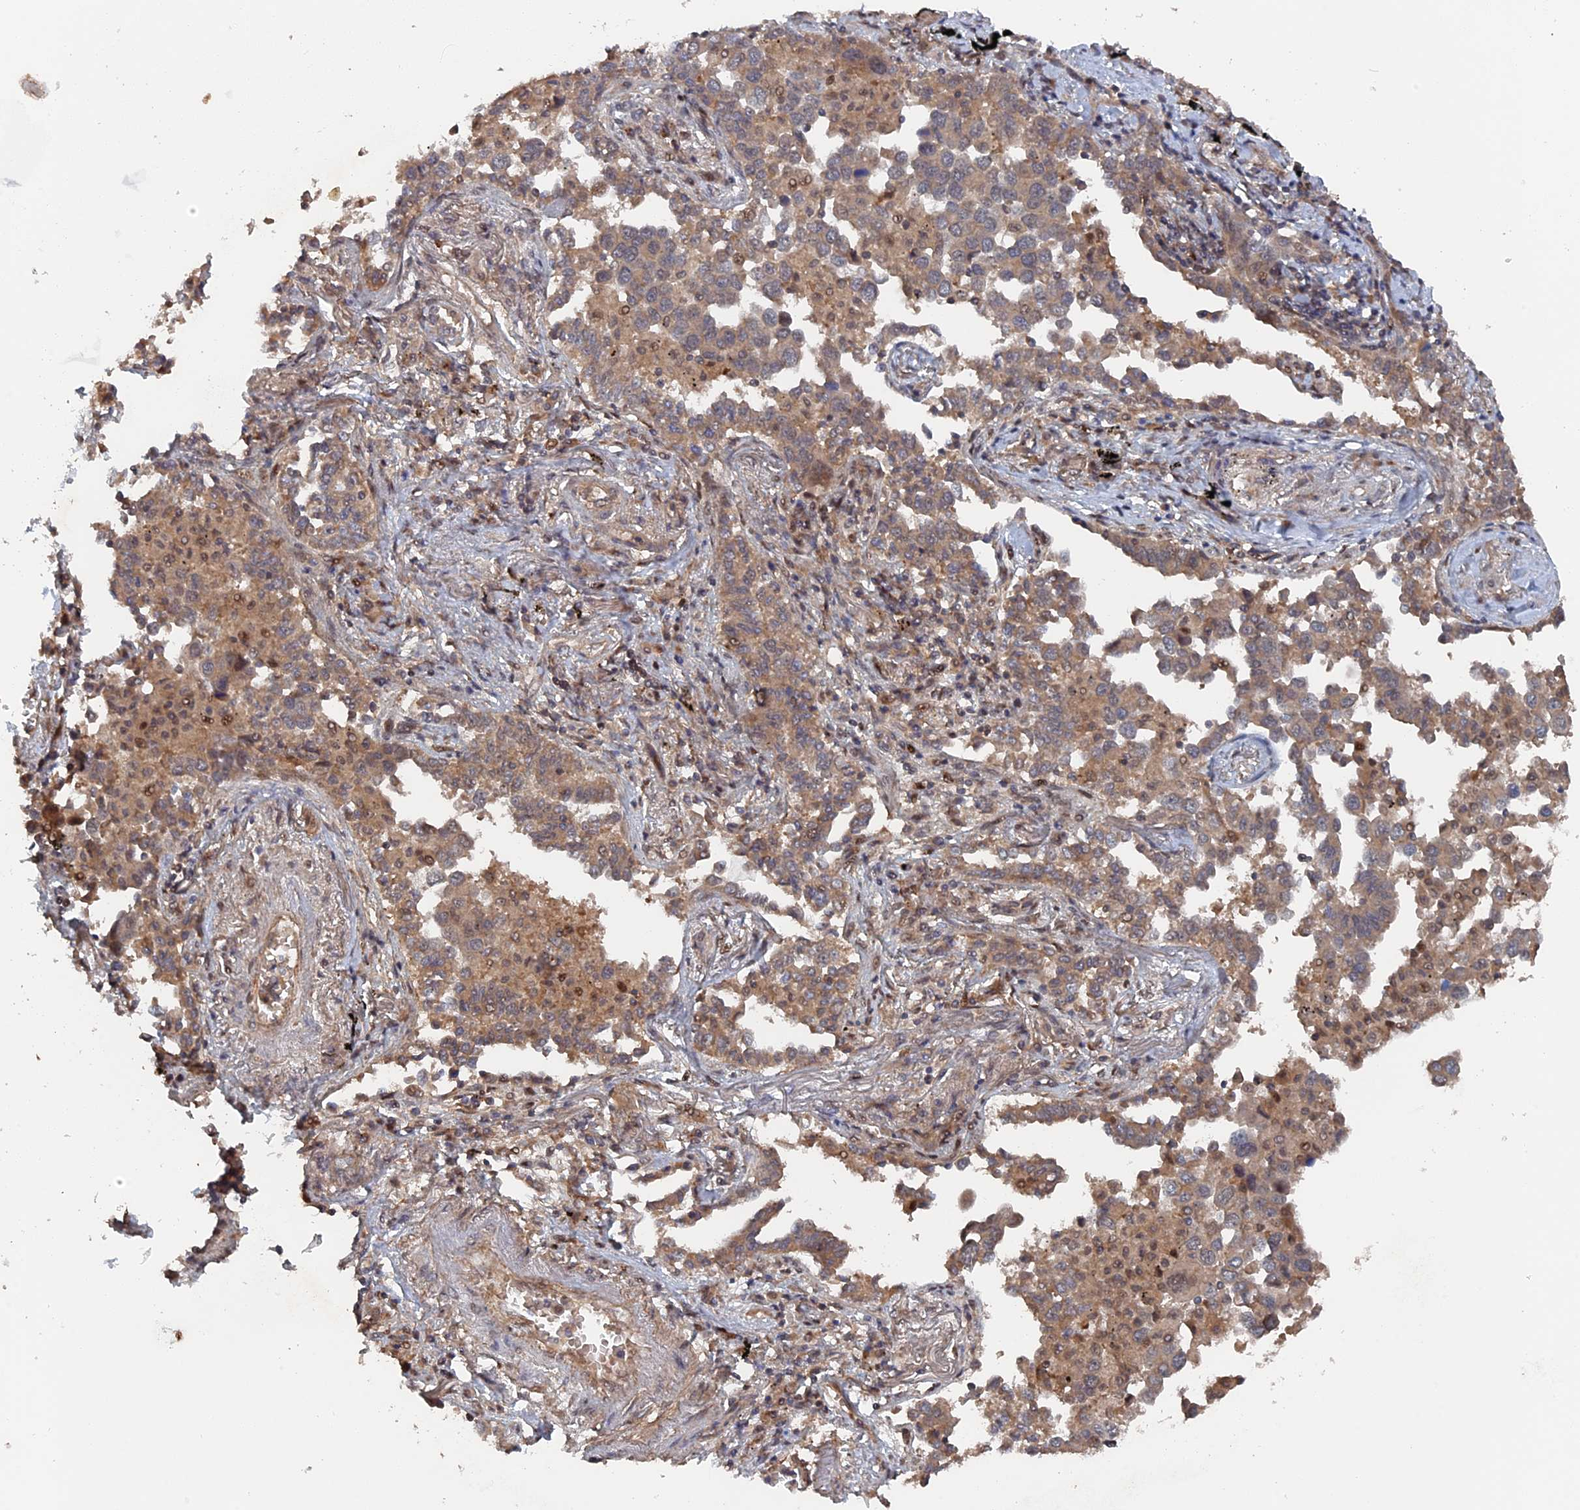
{"staining": {"intensity": "weak", "quantity": ">75%", "location": "cytoplasmic/membranous,nuclear"}, "tissue": "lung cancer", "cell_type": "Tumor cells", "image_type": "cancer", "snomed": [{"axis": "morphology", "description": "Adenocarcinoma, NOS"}, {"axis": "topography", "description": "Lung"}], "caption": "Protein positivity by immunohistochemistry (IHC) demonstrates weak cytoplasmic/membranous and nuclear staining in about >75% of tumor cells in adenocarcinoma (lung). The staining was performed using DAB (3,3'-diaminobenzidine) to visualize the protein expression in brown, while the nuclei were stained in blue with hematoxylin (Magnification: 20x).", "gene": "ELOVL6", "patient": {"sex": "male", "age": 67}}